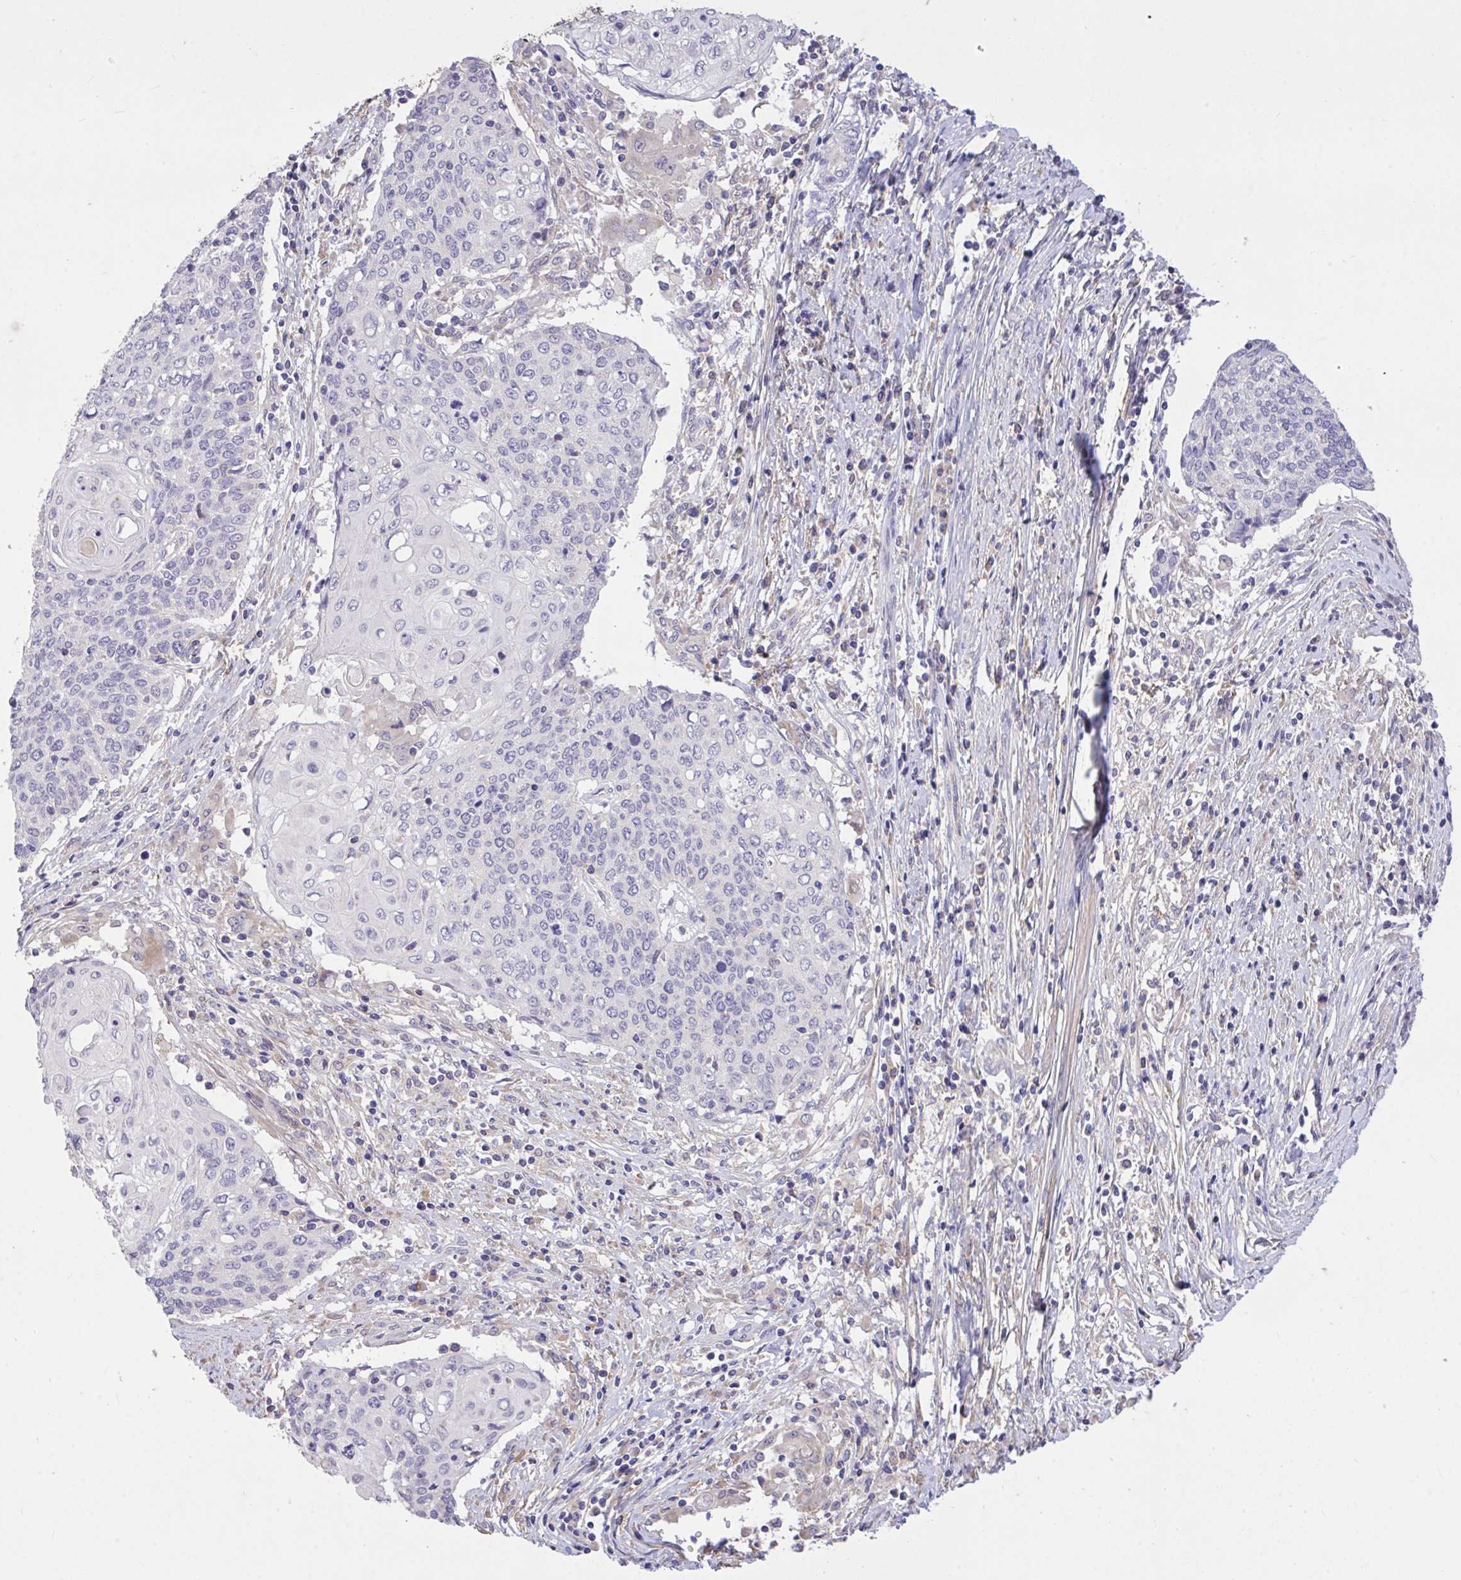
{"staining": {"intensity": "negative", "quantity": "none", "location": "none"}, "tissue": "cervical cancer", "cell_type": "Tumor cells", "image_type": "cancer", "snomed": [{"axis": "morphology", "description": "Squamous cell carcinoma, NOS"}, {"axis": "topography", "description": "Cervix"}], "caption": "Immunohistochemistry (IHC) histopathology image of cervical cancer (squamous cell carcinoma) stained for a protein (brown), which exhibits no expression in tumor cells.", "gene": "MPC2", "patient": {"sex": "female", "age": 39}}